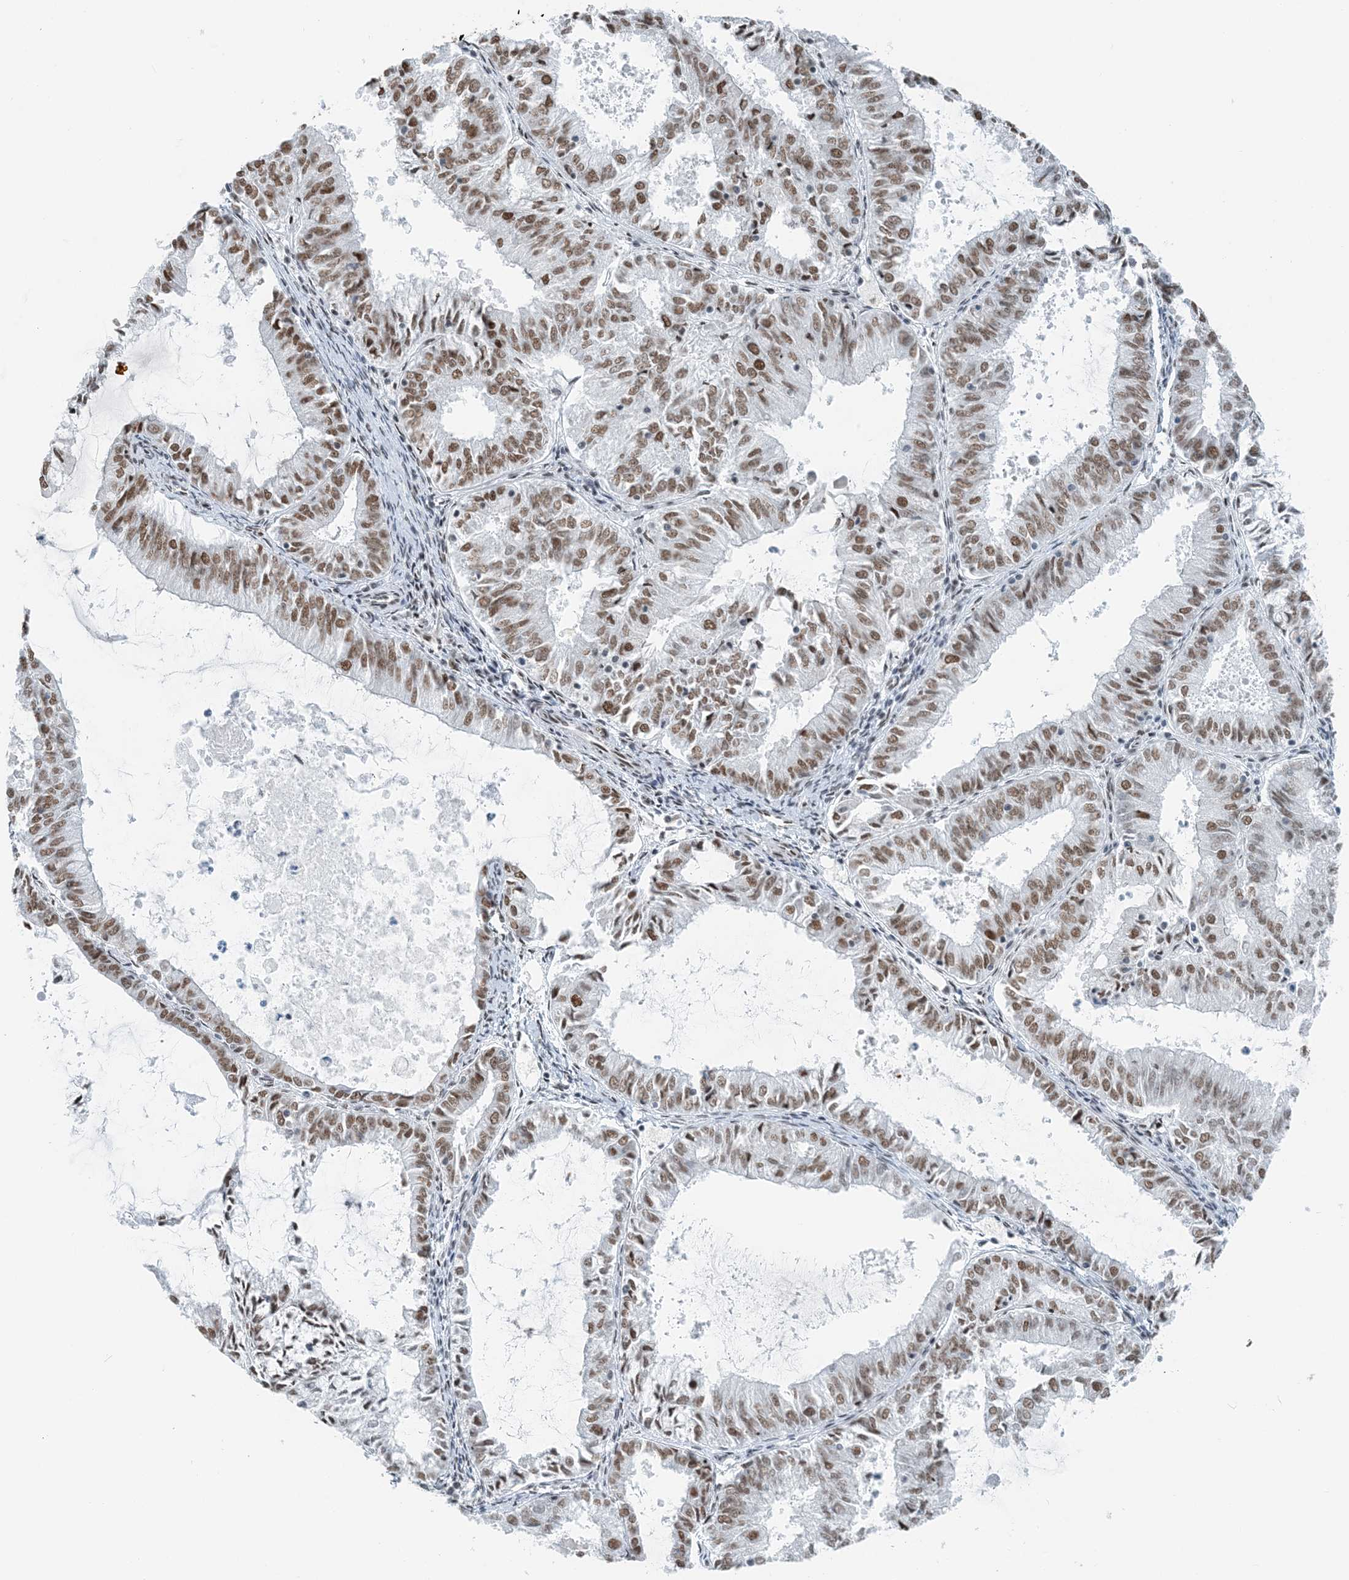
{"staining": {"intensity": "moderate", "quantity": ">75%", "location": "nuclear"}, "tissue": "endometrial cancer", "cell_type": "Tumor cells", "image_type": "cancer", "snomed": [{"axis": "morphology", "description": "Adenocarcinoma, NOS"}, {"axis": "topography", "description": "Endometrium"}], "caption": "Endometrial cancer (adenocarcinoma) stained with a brown dye exhibits moderate nuclear positive staining in approximately >75% of tumor cells.", "gene": "ZNF500", "patient": {"sex": "female", "age": 57}}